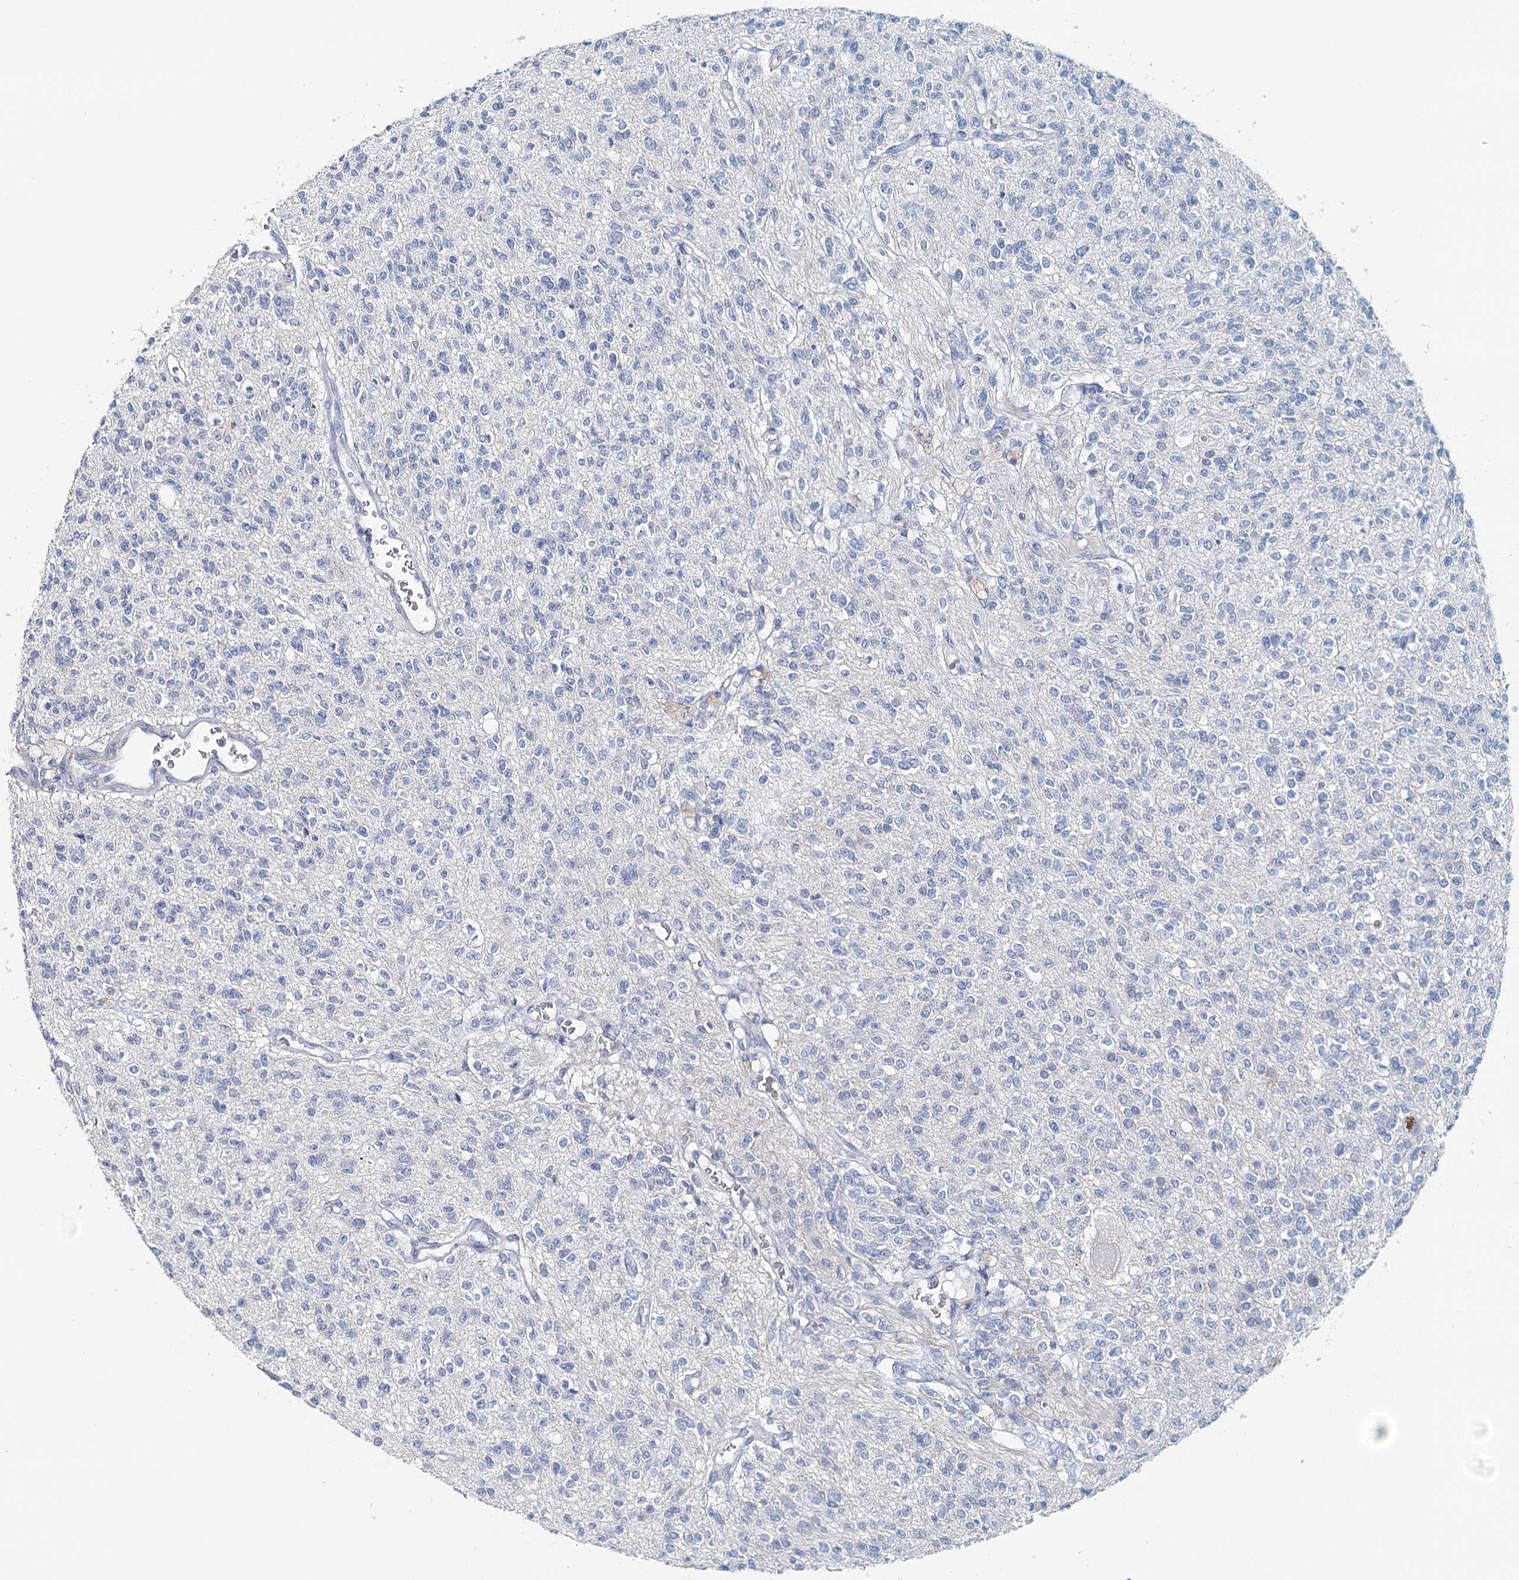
{"staining": {"intensity": "negative", "quantity": "none", "location": "none"}, "tissue": "glioma", "cell_type": "Tumor cells", "image_type": "cancer", "snomed": [{"axis": "morphology", "description": "Glioma, malignant, High grade"}, {"axis": "topography", "description": "Brain"}], "caption": "DAB immunohistochemical staining of malignant high-grade glioma displays no significant positivity in tumor cells. (Stains: DAB immunohistochemistry (IHC) with hematoxylin counter stain, Microscopy: brightfield microscopy at high magnification).", "gene": "SYNPO", "patient": {"sex": "male", "age": 34}}